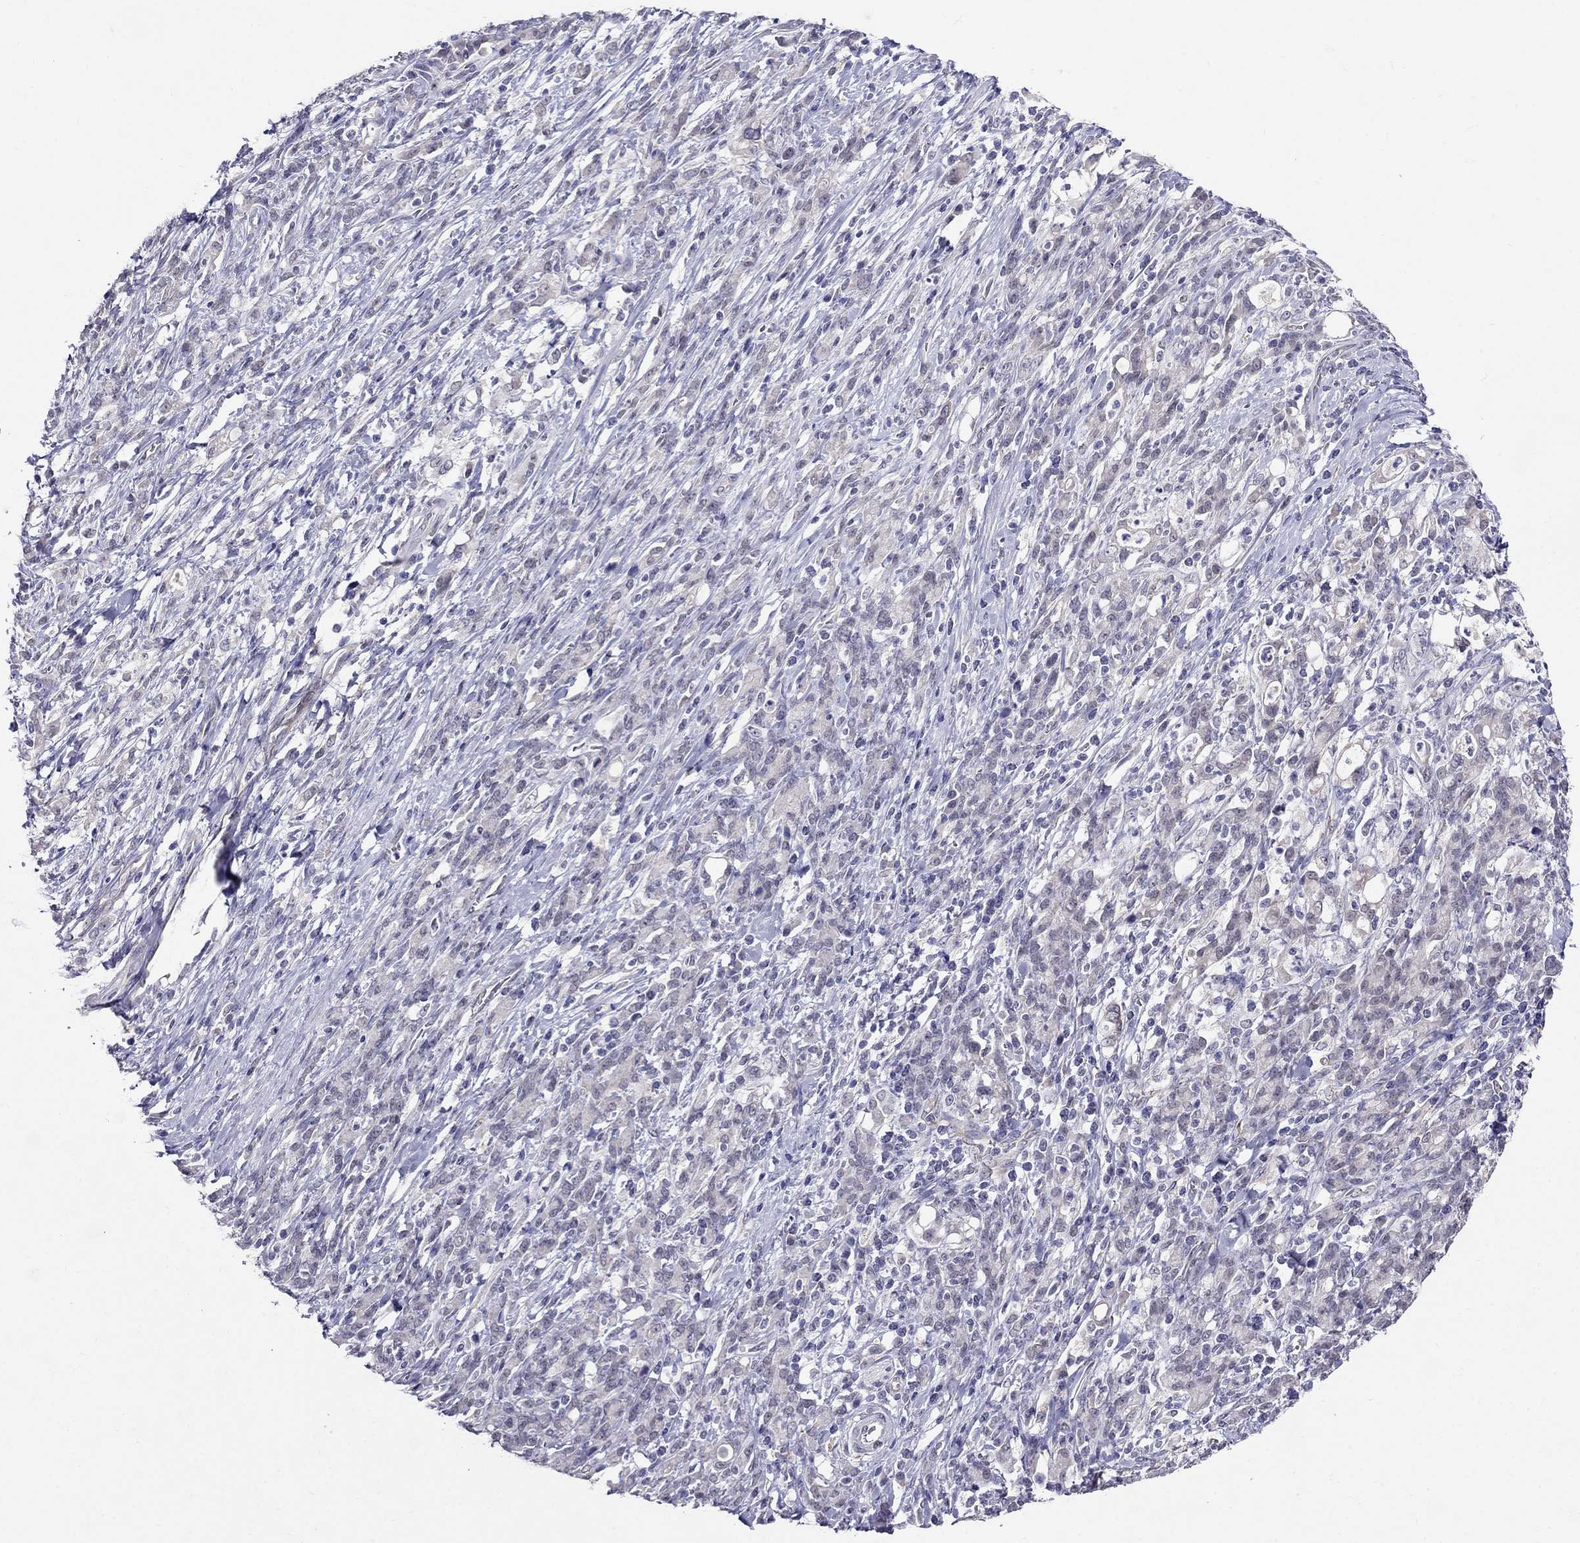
{"staining": {"intensity": "negative", "quantity": "none", "location": "none"}, "tissue": "stomach cancer", "cell_type": "Tumor cells", "image_type": "cancer", "snomed": [{"axis": "morphology", "description": "Adenocarcinoma, NOS"}, {"axis": "topography", "description": "Stomach"}], "caption": "The histopathology image exhibits no staining of tumor cells in stomach cancer.", "gene": "MYO3B", "patient": {"sex": "female", "age": 57}}